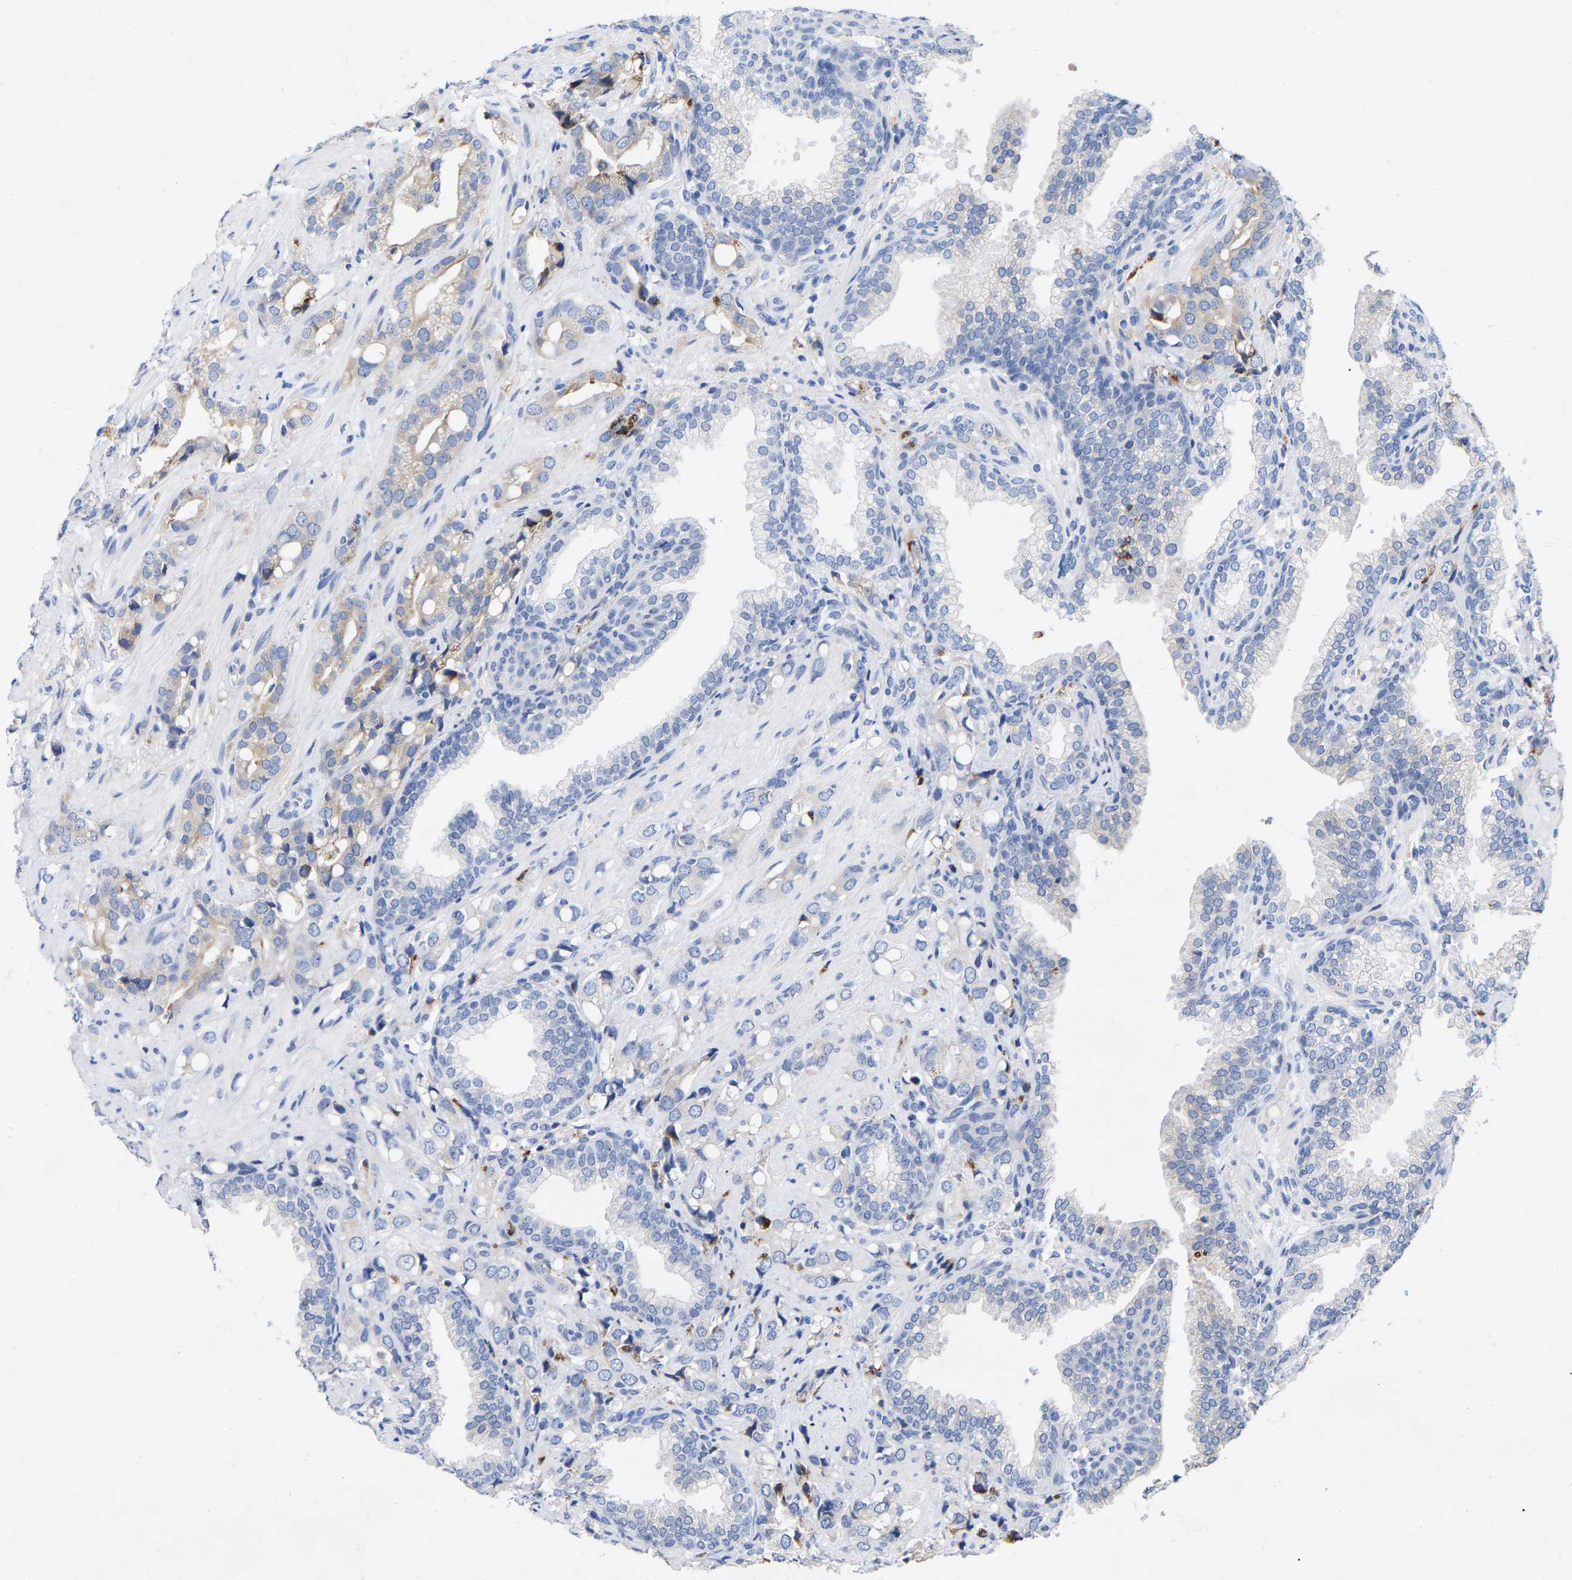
{"staining": {"intensity": "weak", "quantity": "25%-75%", "location": "cytoplasmic/membranous"}, "tissue": "prostate cancer", "cell_type": "Tumor cells", "image_type": "cancer", "snomed": [{"axis": "morphology", "description": "Adenocarcinoma, High grade"}, {"axis": "topography", "description": "Prostate"}], "caption": "This image shows IHC staining of prostate cancer, with low weak cytoplasmic/membranous expression in approximately 25%-75% of tumor cells.", "gene": "STRIP2", "patient": {"sex": "male", "age": 52}}